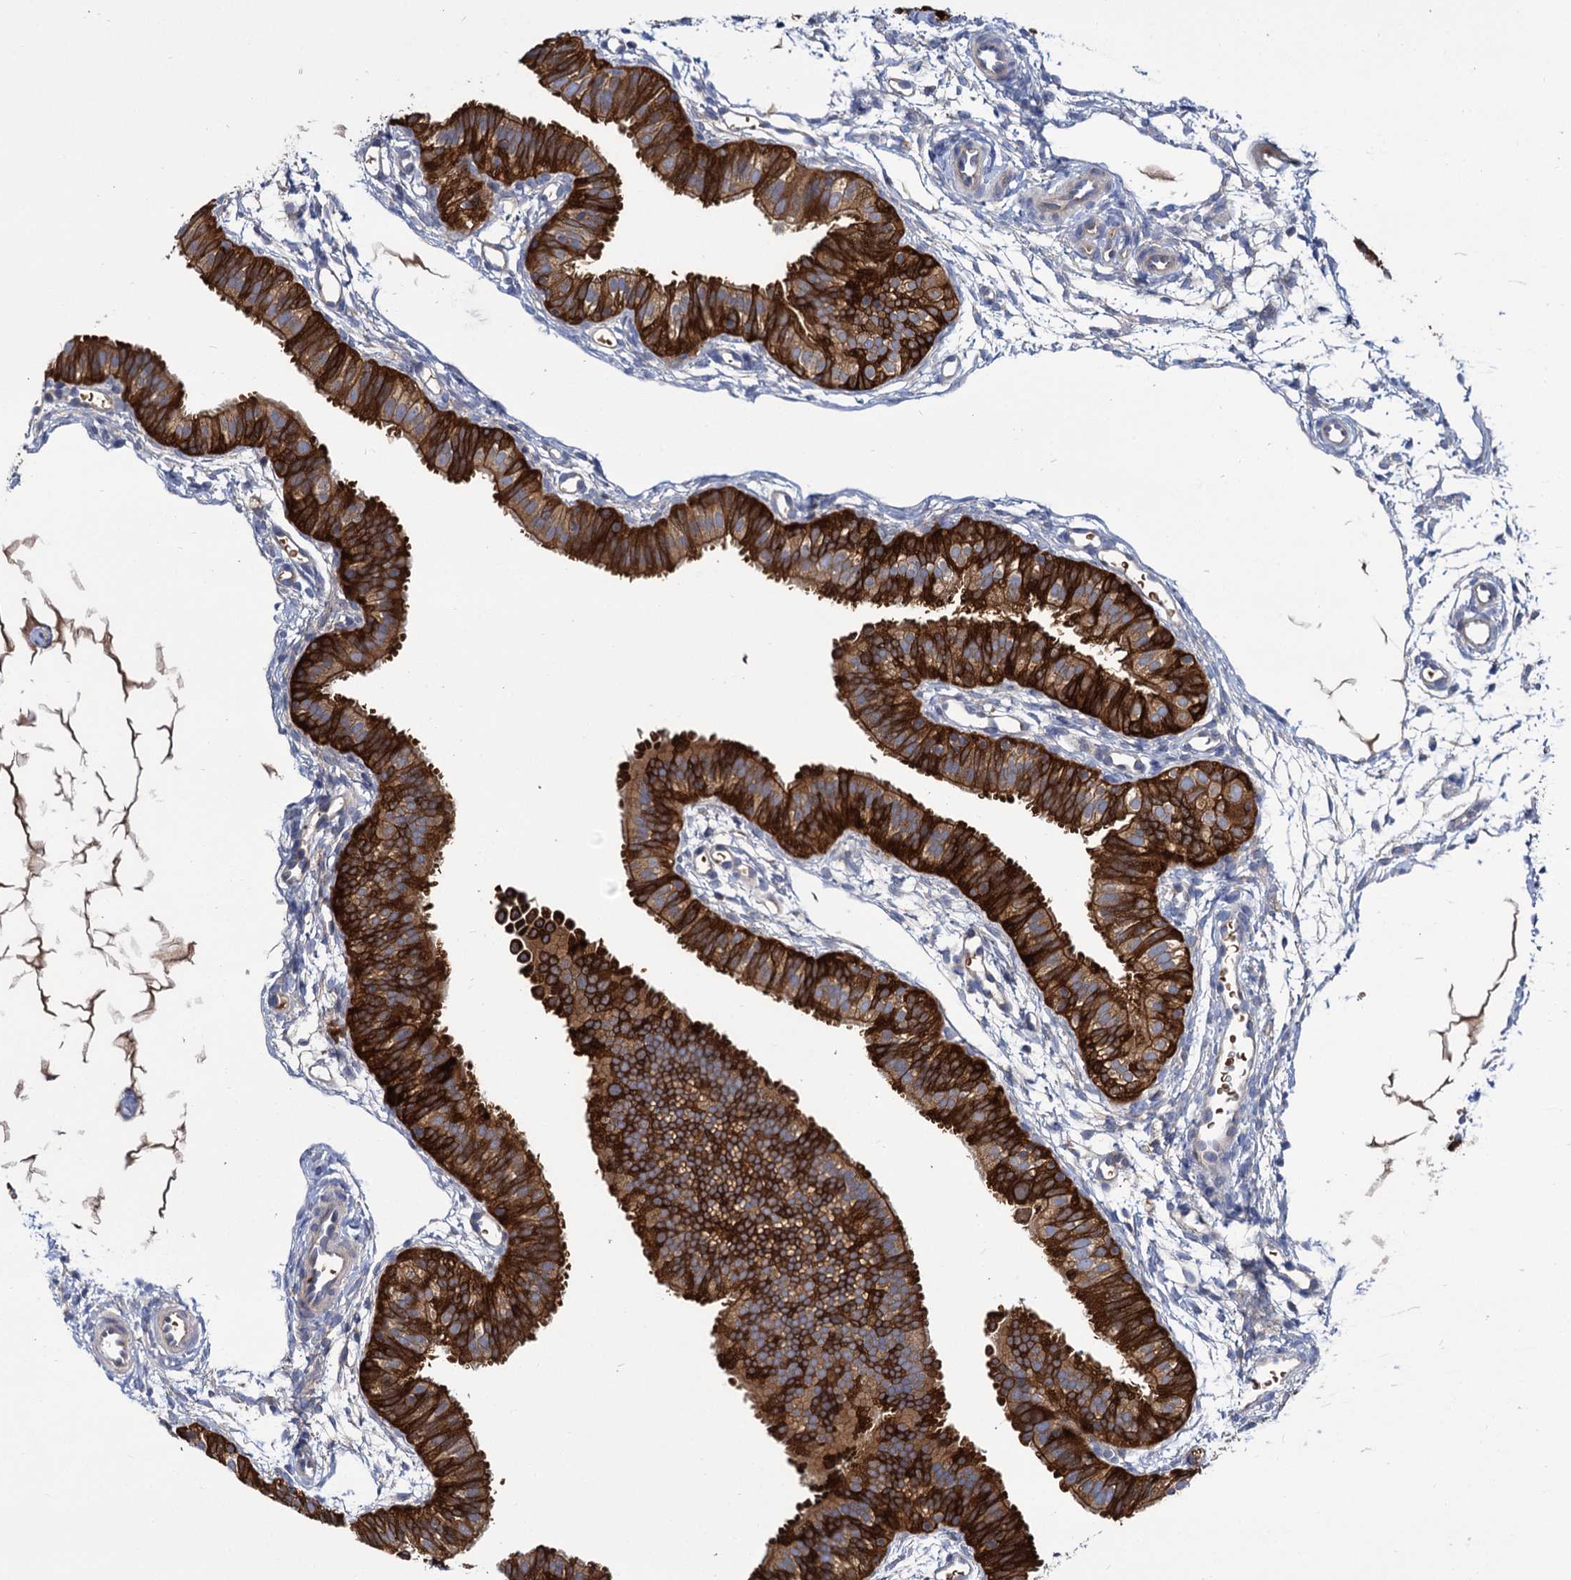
{"staining": {"intensity": "strong", "quantity": ">75%", "location": "cytoplasmic/membranous"}, "tissue": "fallopian tube", "cell_type": "Glandular cells", "image_type": "normal", "snomed": [{"axis": "morphology", "description": "Normal tissue, NOS"}, {"axis": "topography", "description": "Fallopian tube"}], "caption": "This is an image of IHC staining of unremarkable fallopian tube, which shows strong staining in the cytoplasmic/membranous of glandular cells.", "gene": "GCLC", "patient": {"sex": "female", "age": 35}}